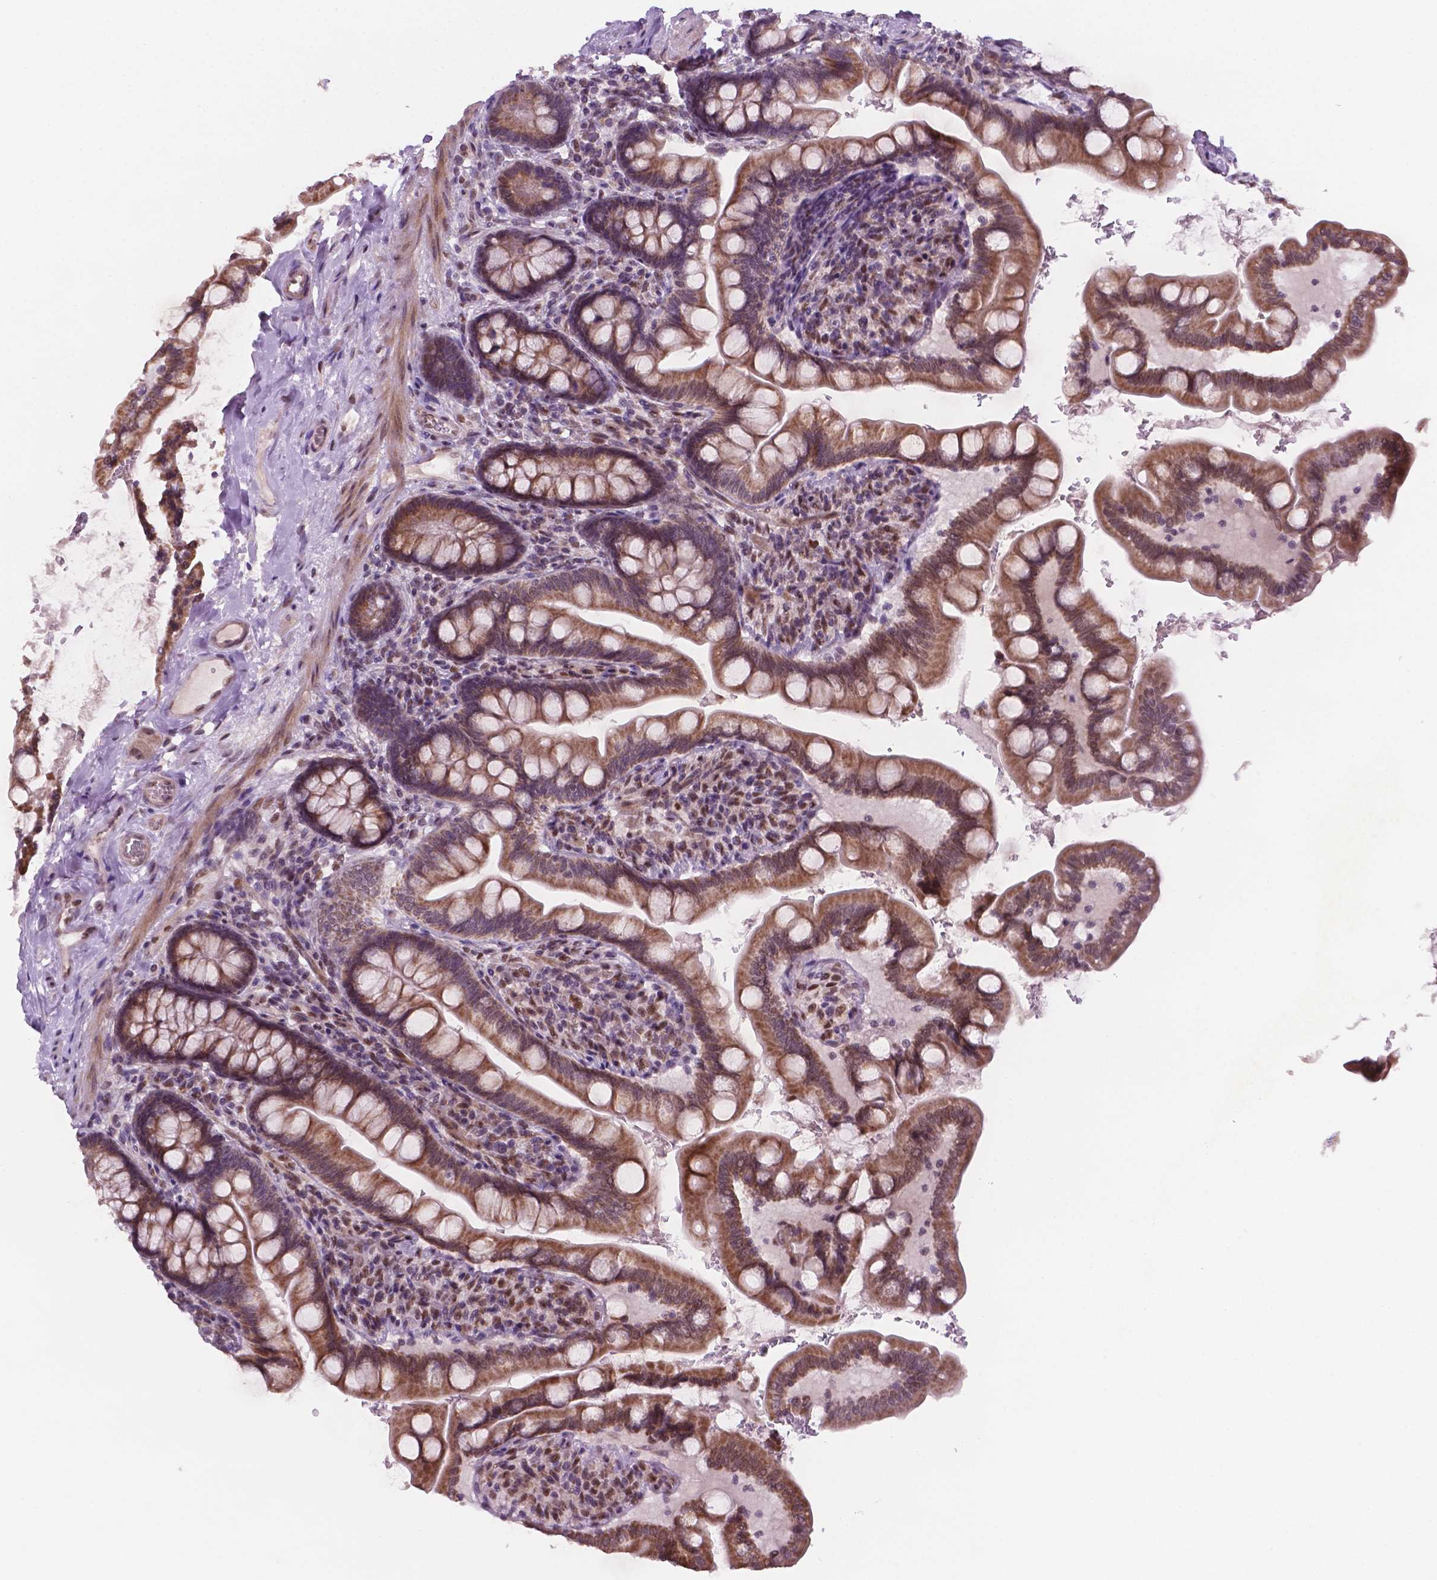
{"staining": {"intensity": "moderate", "quantity": ">75%", "location": "cytoplasmic/membranous"}, "tissue": "small intestine", "cell_type": "Glandular cells", "image_type": "normal", "snomed": [{"axis": "morphology", "description": "Normal tissue, NOS"}, {"axis": "topography", "description": "Small intestine"}], "caption": "IHC micrograph of unremarkable small intestine stained for a protein (brown), which reveals medium levels of moderate cytoplasmic/membranous expression in about >75% of glandular cells.", "gene": "C18orf21", "patient": {"sex": "female", "age": 56}}